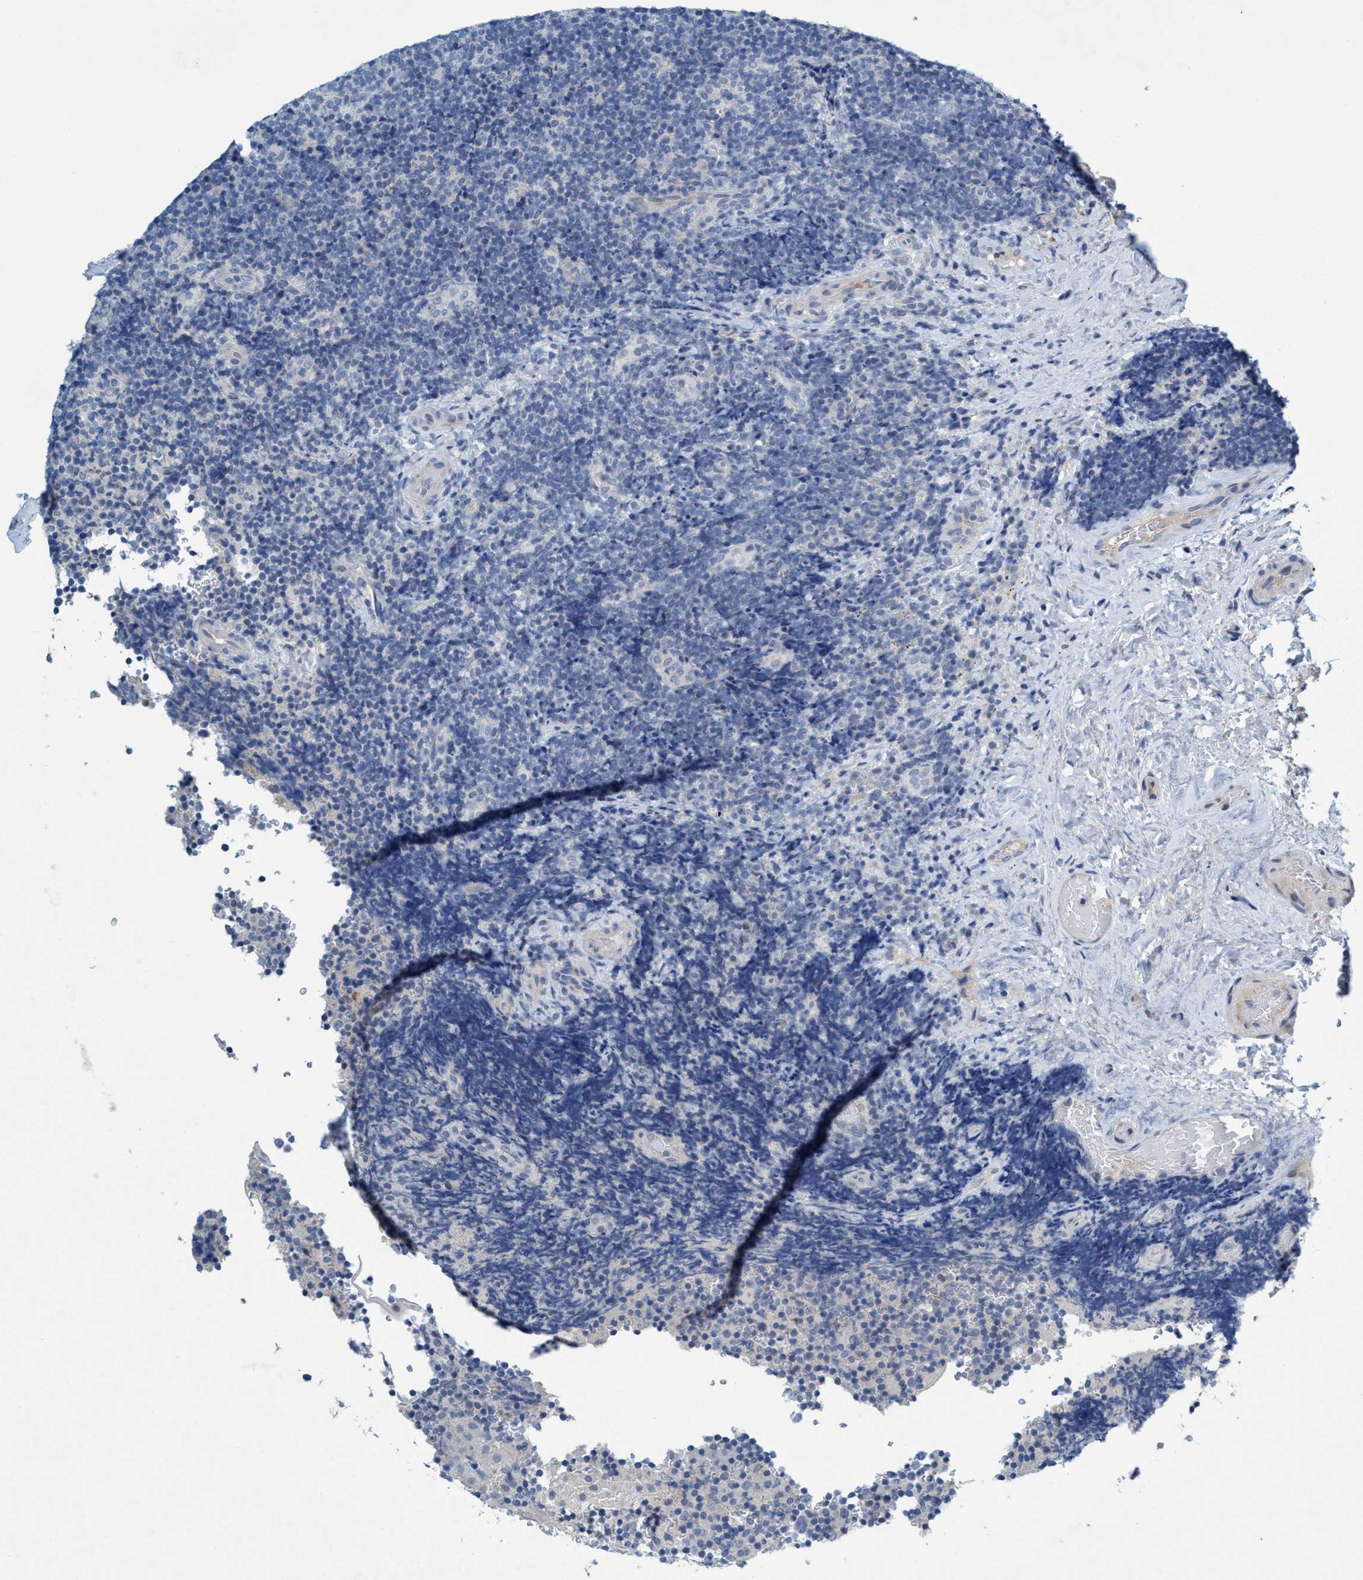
{"staining": {"intensity": "negative", "quantity": "none", "location": "none"}, "tissue": "lymphoma", "cell_type": "Tumor cells", "image_type": "cancer", "snomed": [{"axis": "morphology", "description": "Malignant lymphoma, non-Hodgkin's type, High grade"}, {"axis": "topography", "description": "Tonsil"}], "caption": "Tumor cells show no significant staining in malignant lymphoma, non-Hodgkin's type (high-grade). (DAB immunohistochemistry (IHC), high magnification).", "gene": "RNF208", "patient": {"sex": "female", "age": 36}}